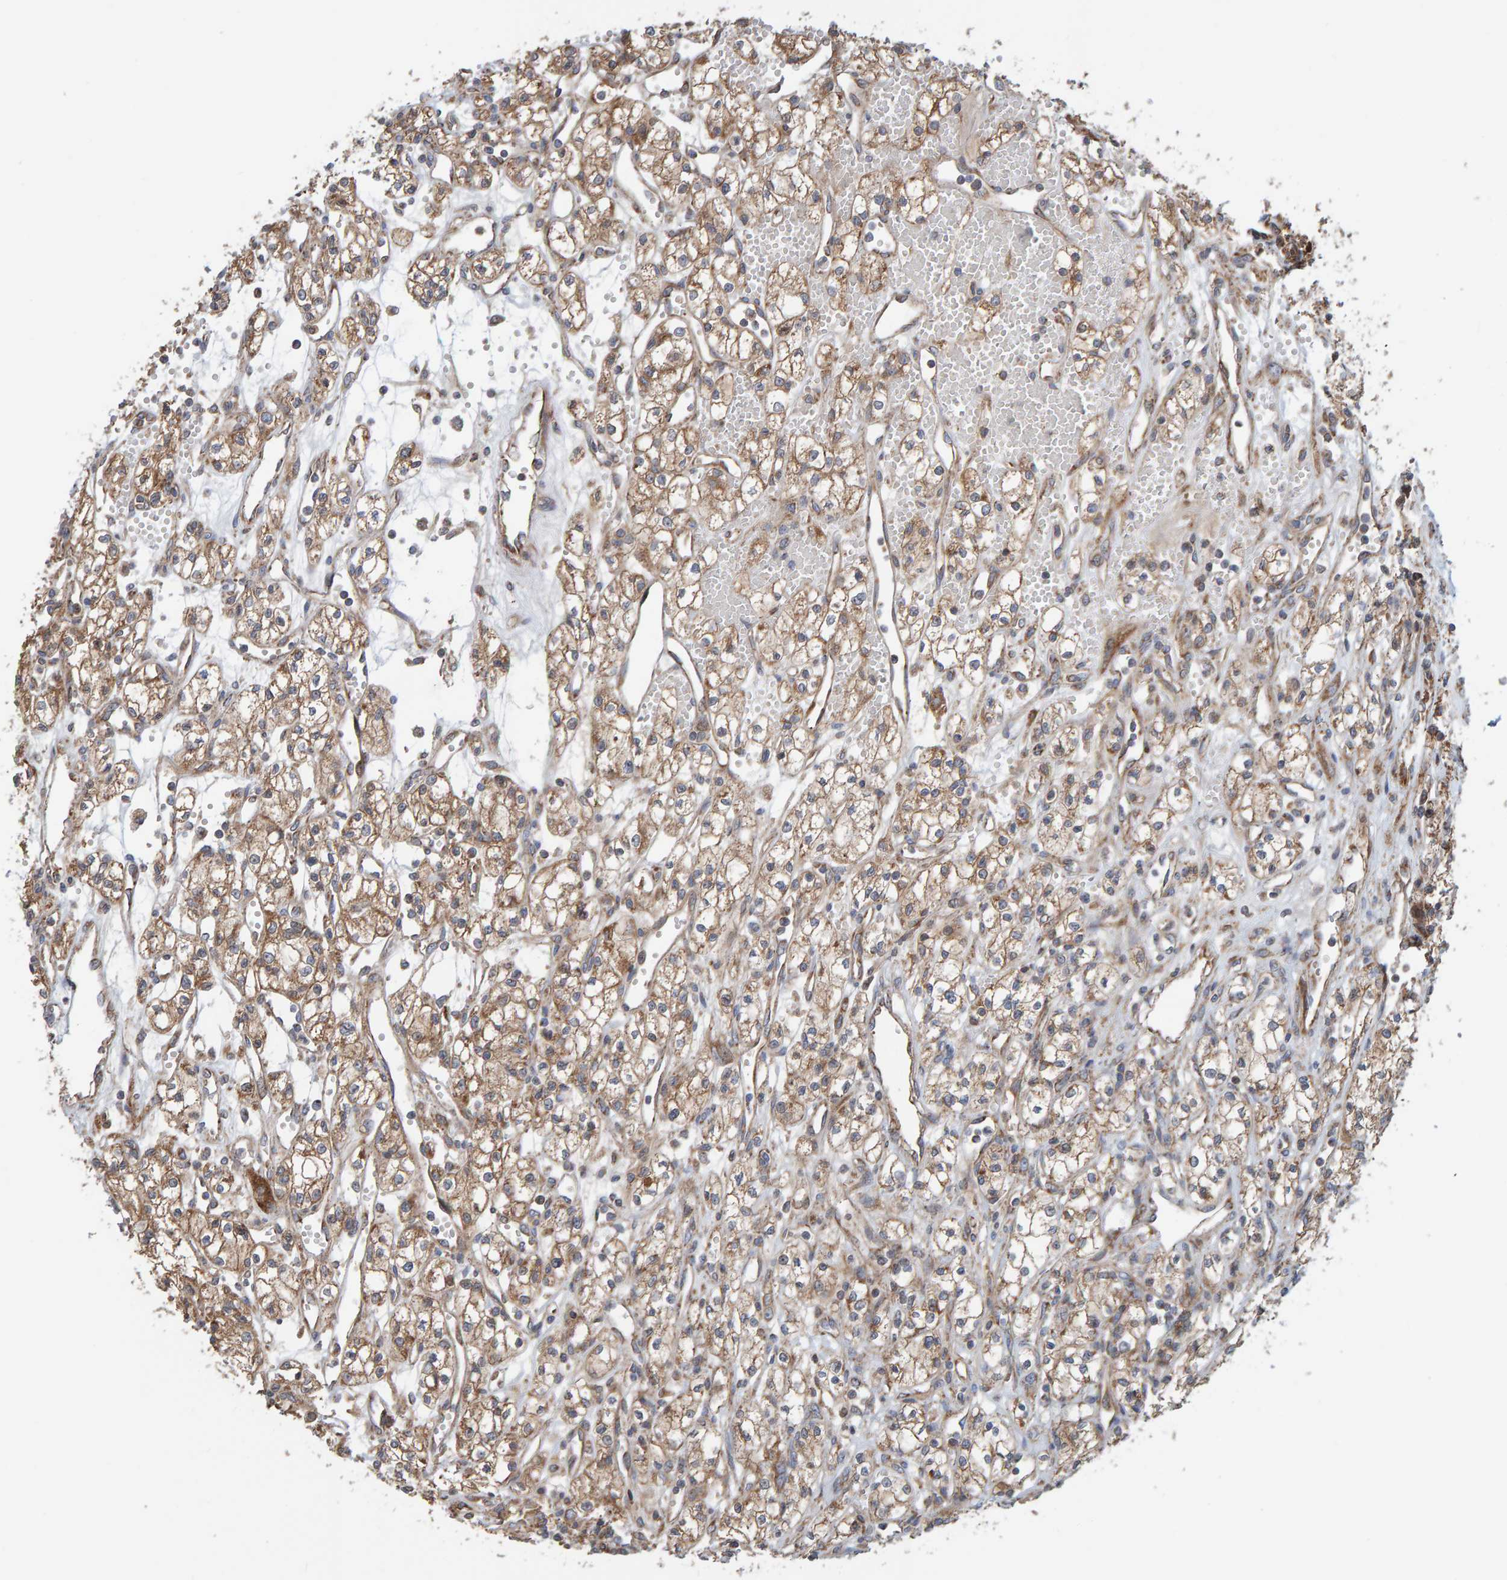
{"staining": {"intensity": "moderate", "quantity": ">75%", "location": "cytoplasmic/membranous"}, "tissue": "renal cancer", "cell_type": "Tumor cells", "image_type": "cancer", "snomed": [{"axis": "morphology", "description": "Adenocarcinoma, NOS"}, {"axis": "topography", "description": "Kidney"}], "caption": "Immunohistochemical staining of human adenocarcinoma (renal) shows medium levels of moderate cytoplasmic/membranous expression in about >75% of tumor cells.", "gene": "MRPL45", "patient": {"sex": "male", "age": 59}}